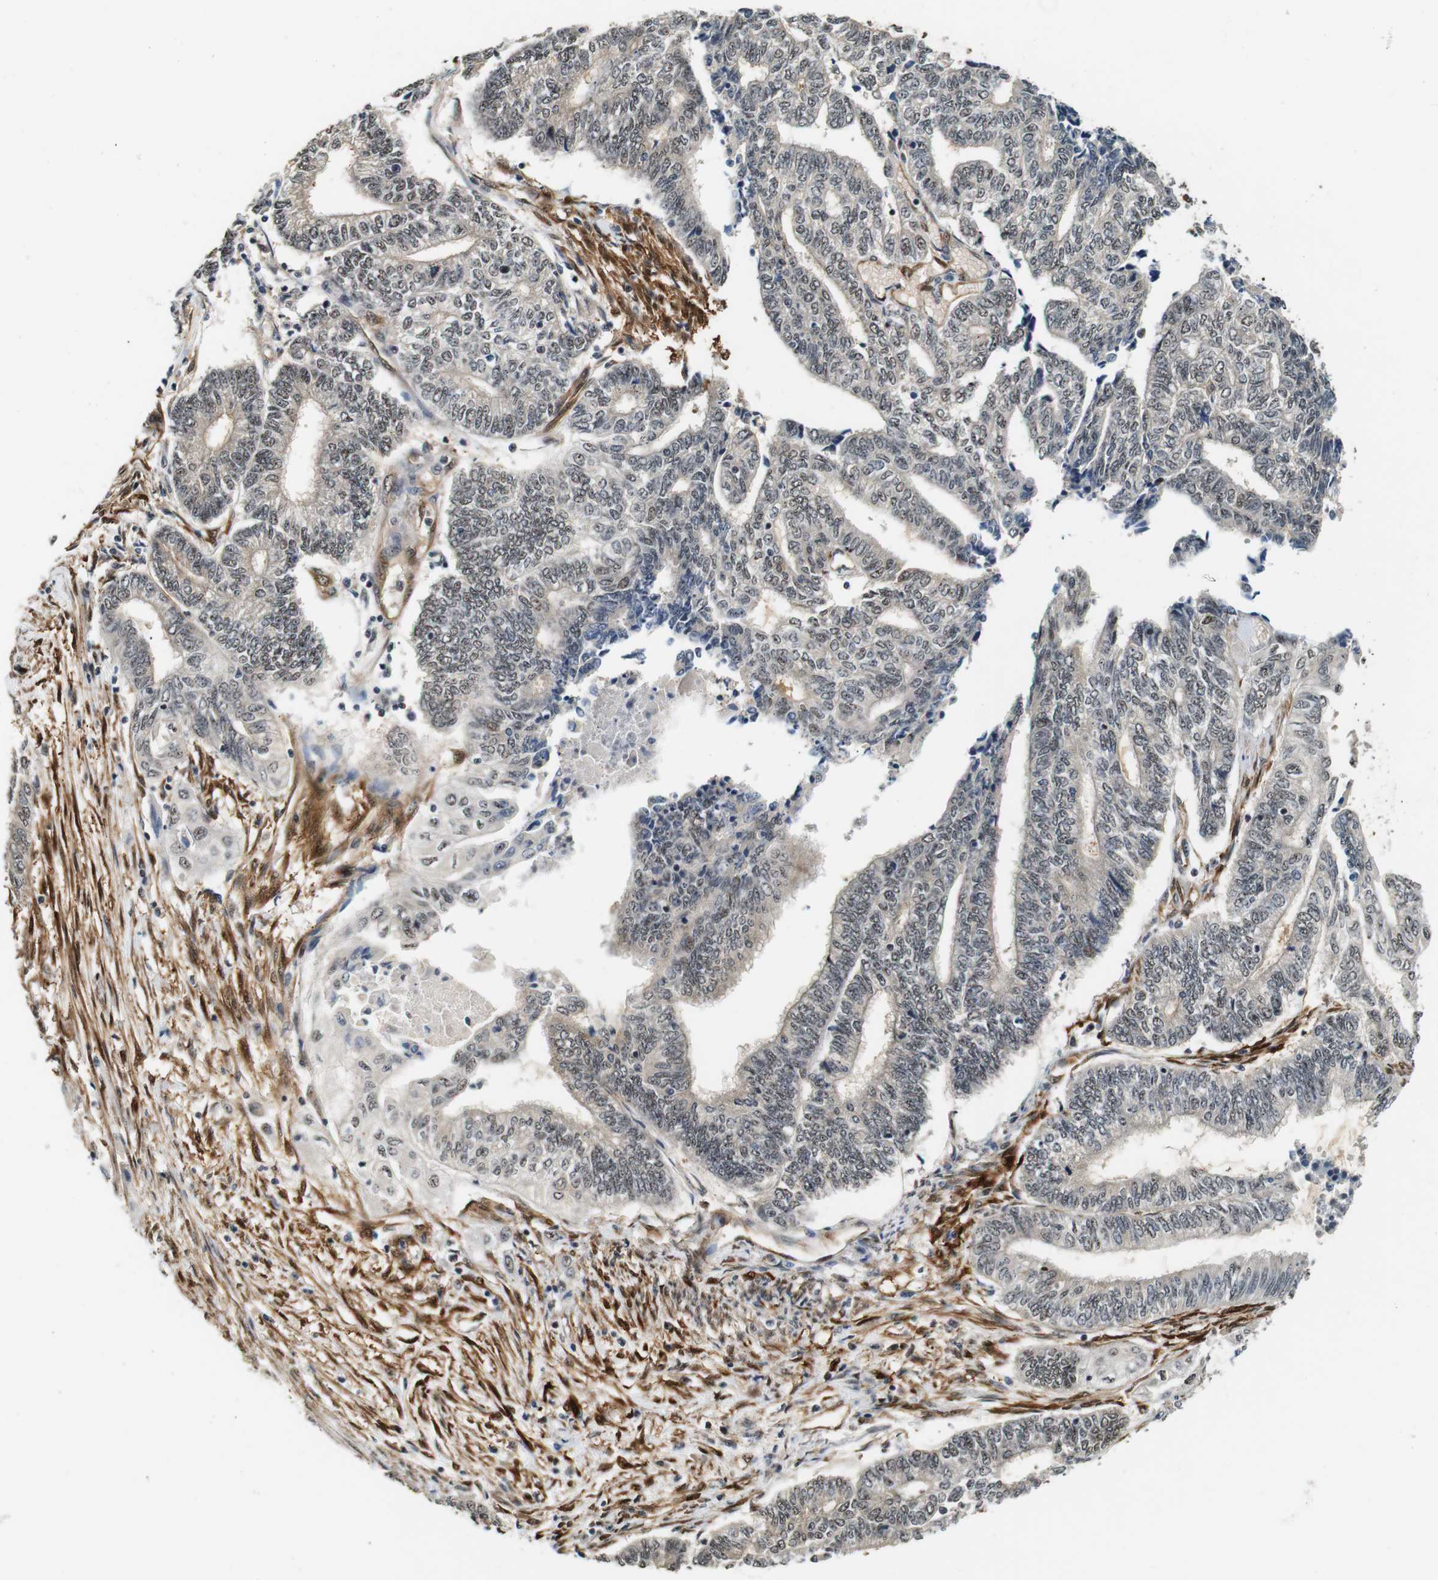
{"staining": {"intensity": "weak", "quantity": ">75%", "location": "cytoplasmic/membranous,nuclear"}, "tissue": "endometrial cancer", "cell_type": "Tumor cells", "image_type": "cancer", "snomed": [{"axis": "morphology", "description": "Adenocarcinoma, NOS"}, {"axis": "topography", "description": "Uterus"}, {"axis": "topography", "description": "Endometrium"}], "caption": "Protein staining of endometrial adenocarcinoma tissue demonstrates weak cytoplasmic/membranous and nuclear positivity in approximately >75% of tumor cells.", "gene": "LXN", "patient": {"sex": "female", "age": 70}}